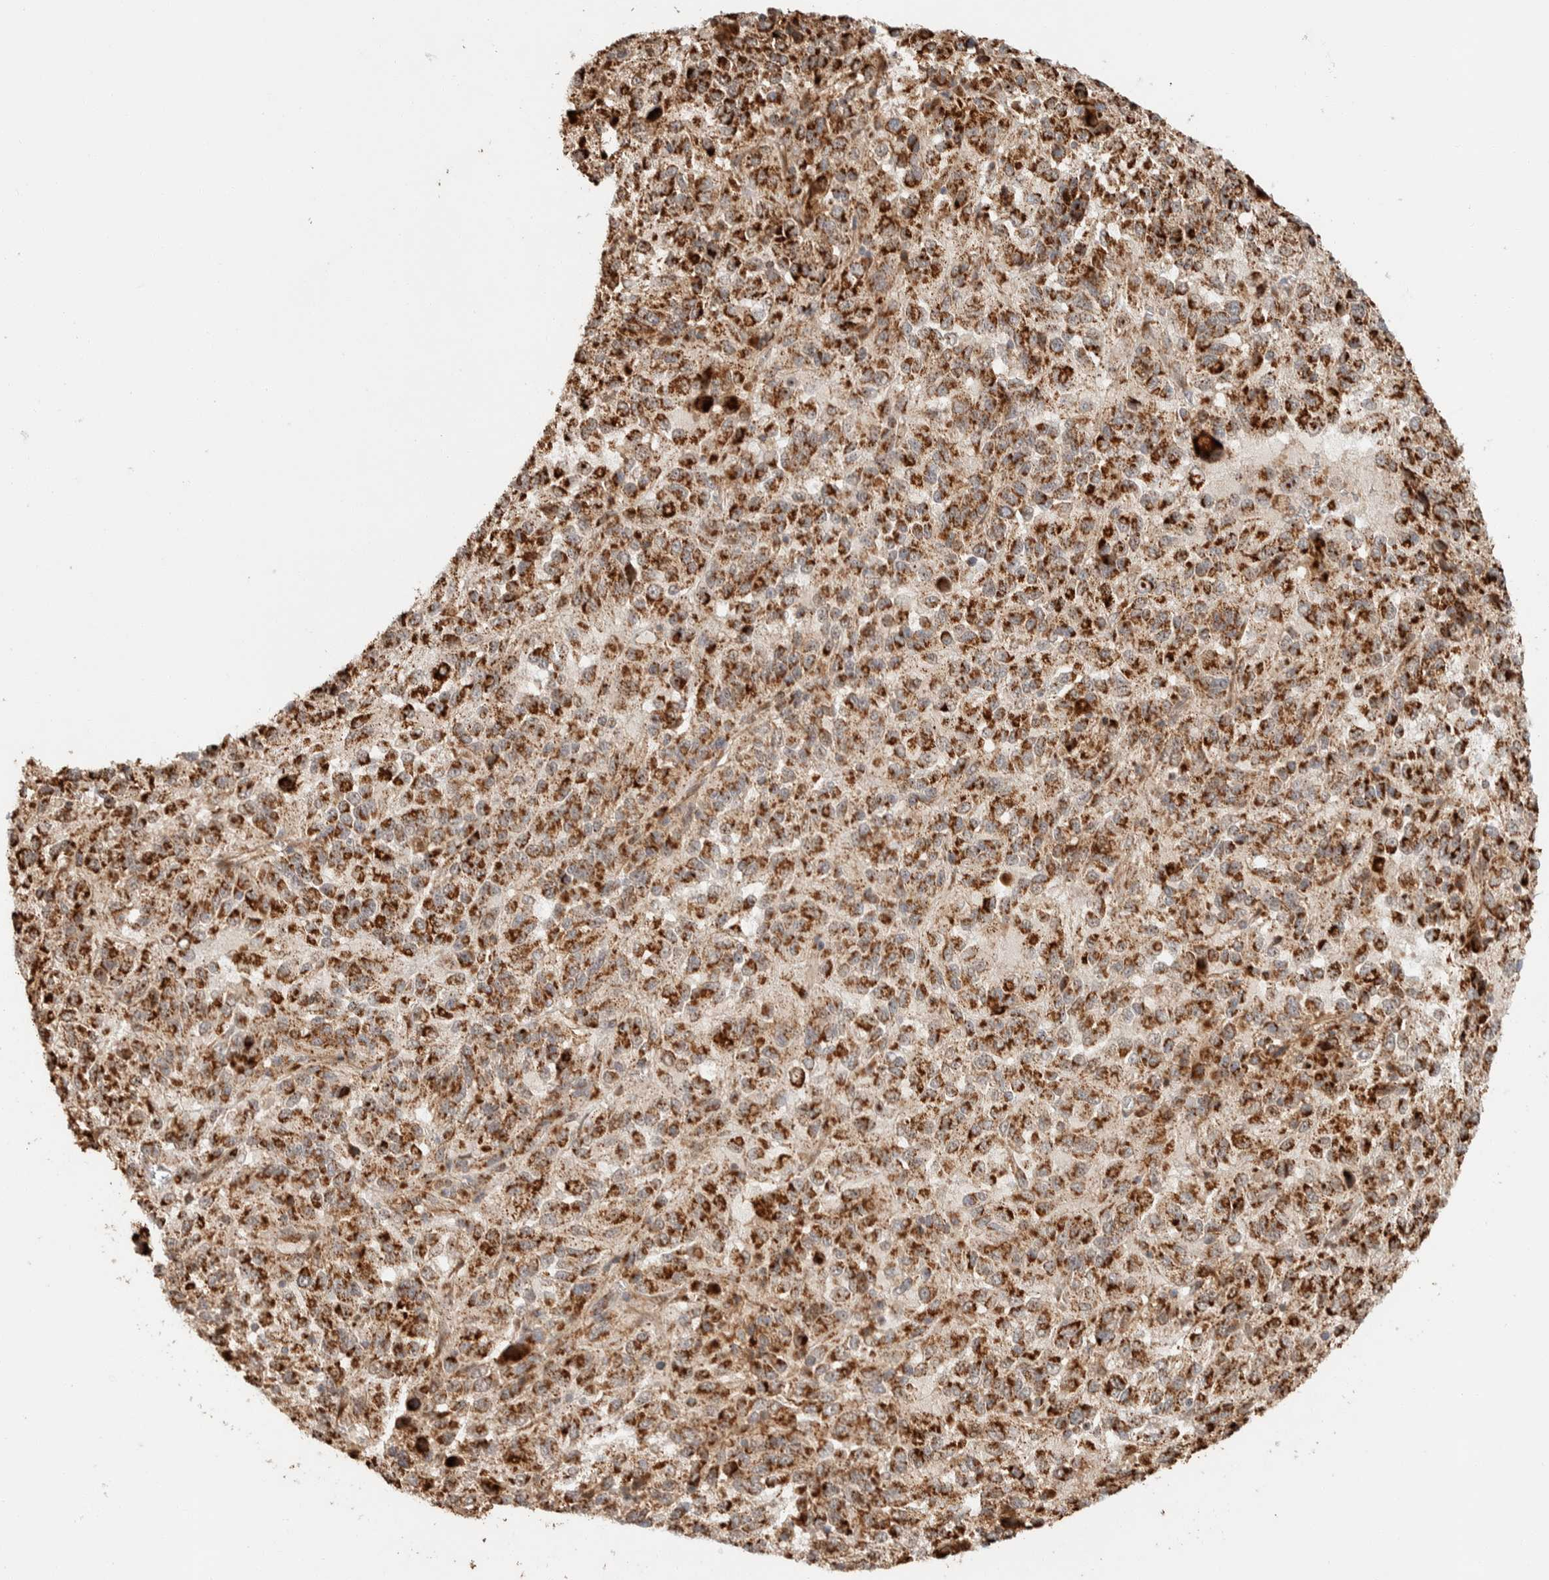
{"staining": {"intensity": "strong", "quantity": ">75%", "location": "cytoplasmic/membranous"}, "tissue": "melanoma", "cell_type": "Tumor cells", "image_type": "cancer", "snomed": [{"axis": "morphology", "description": "Malignant melanoma, Metastatic site"}, {"axis": "topography", "description": "Lung"}], "caption": "IHC staining of malignant melanoma (metastatic site), which exhibits high levels of strong cytoplasmic/membranous staining in approximately >75% of tumor cells indicating strong cytoplasmic/membranous protein staining. The staining was performed using DAB (3,3'-diaminobenzidine) (brown) for protein detection and nuclei were counterstained in hematoxylin (blue).", "gene": "KIF9", "patient": {"sex": "male", "age": 64}}